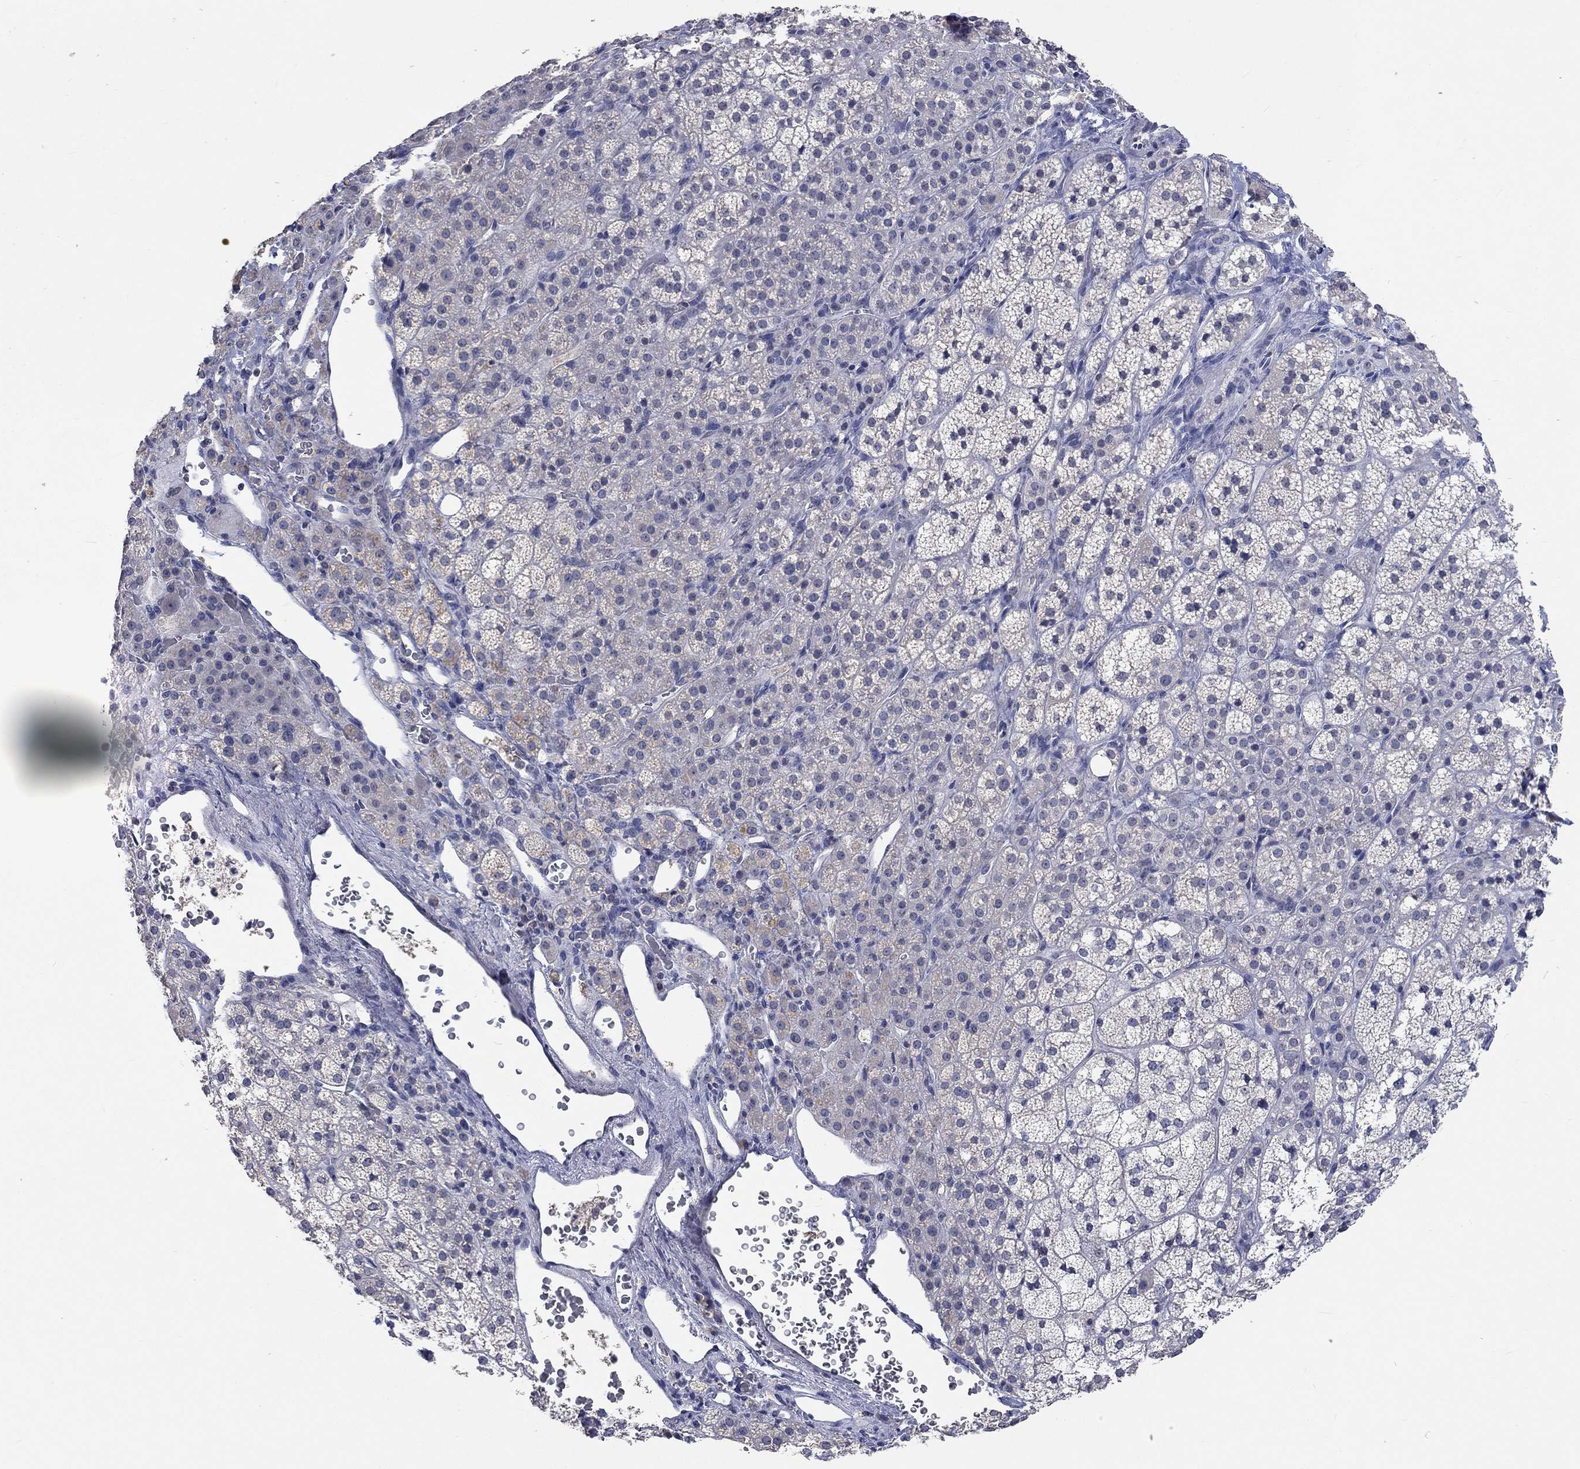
{"staining": {"intensity": "negative", "quantity": "none", "location": "none"}, "tissue": "adrenal gland", "cell_type": "Glandular cells", "image_type": "normal", "snomed": [{"axis": "morphology", "description": "Normal tissue, NOS"}, {"axis": "topography", "description": "Adrenal gland"}], "caption": "DAB immunohistochemical staining of unremarkable adrenal gland shows no significant expression in glandular cells.", "gene": "ZBTB18", "patient": {"sex": "female", "age": 60}}